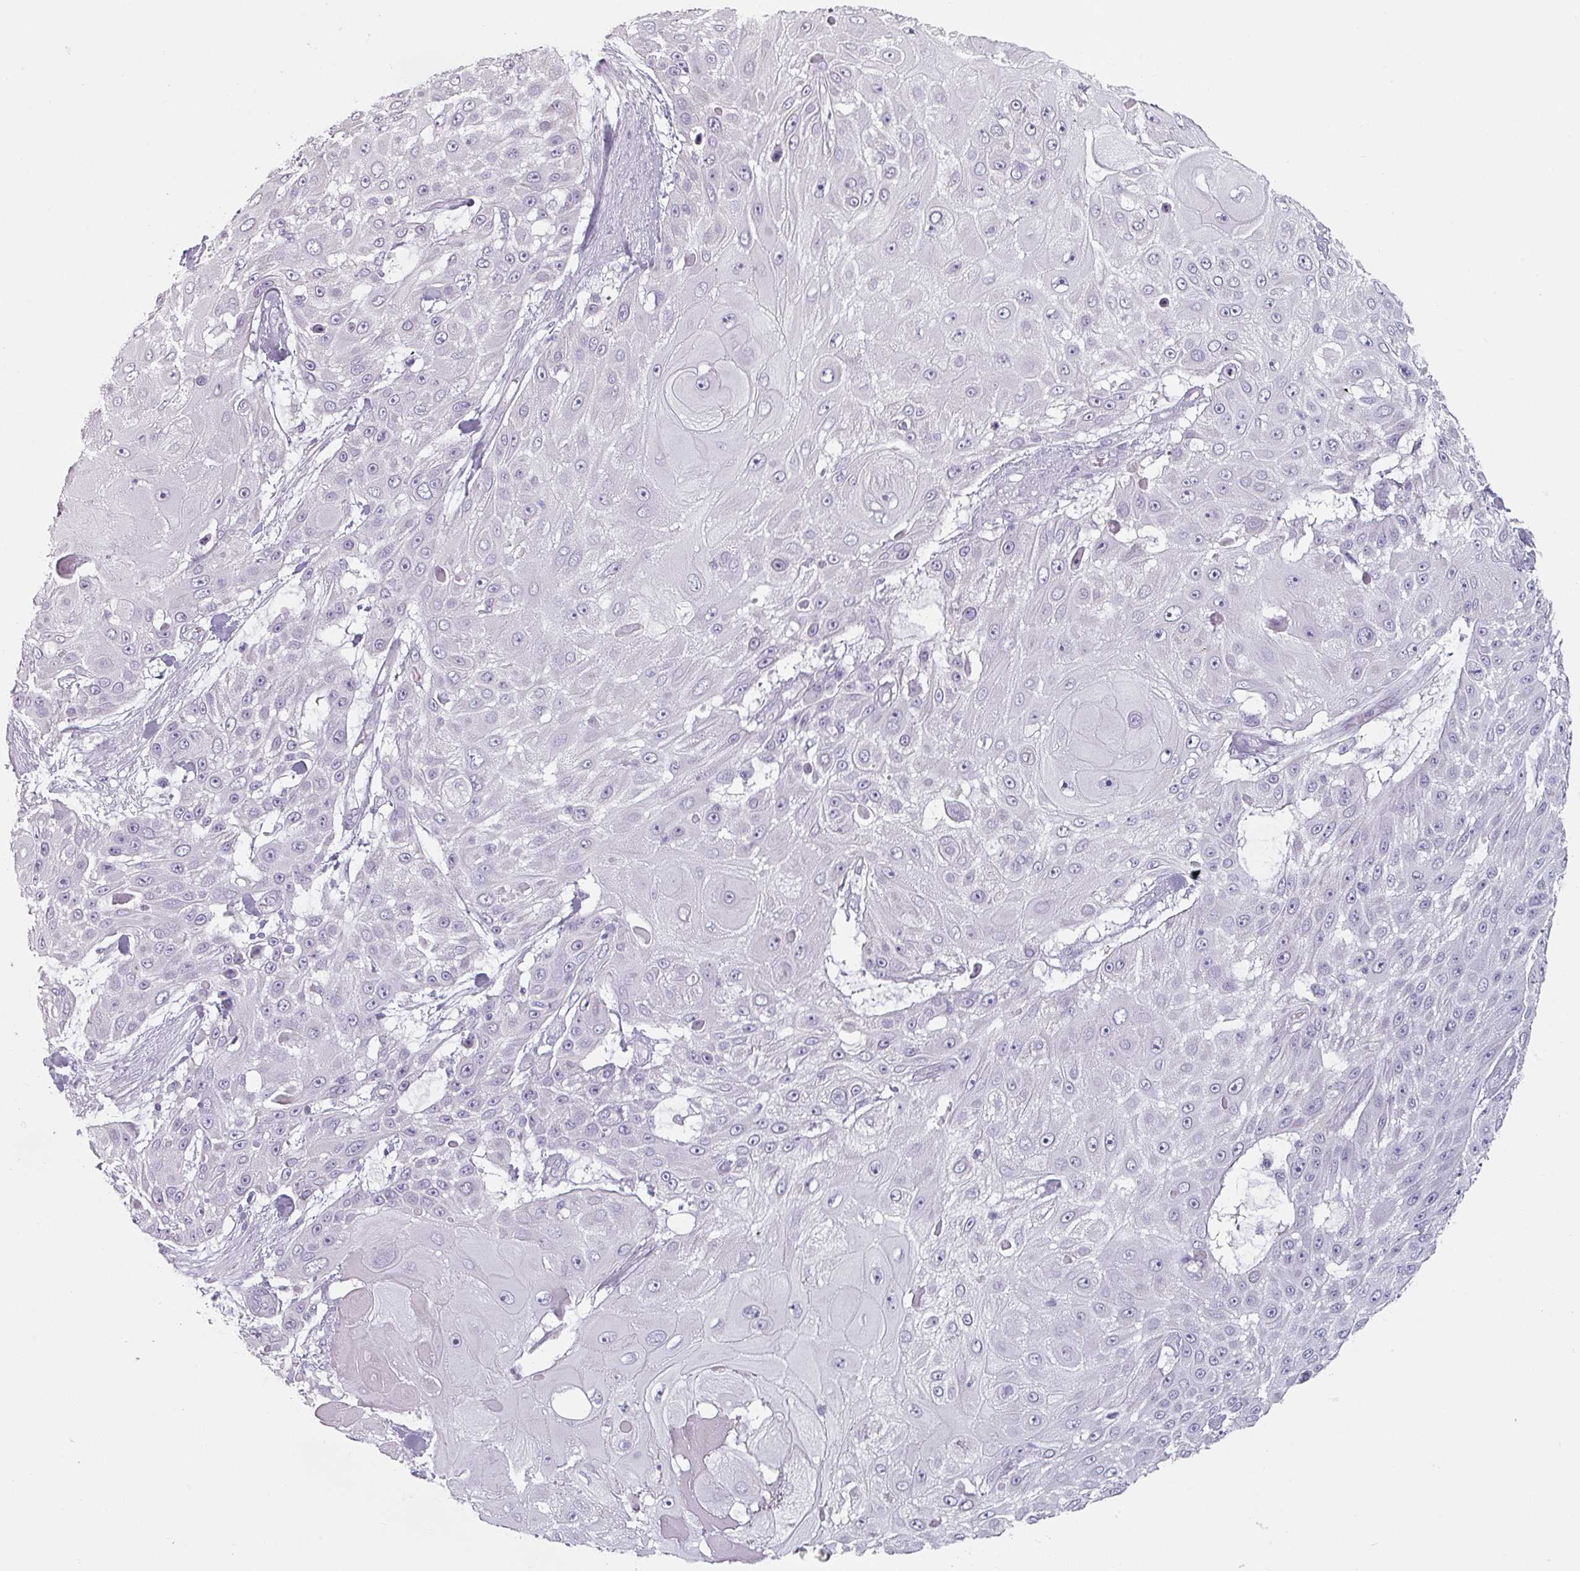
{"staining": {"intensity": "negative", "quantity": "none", "location": "none"}, "tissue": "skin cancer", "cell_type": "Tumor cells", "image_type": "cancer", "snomed": [{"axis": "morphology", "description": "Squamous cell carcinoma, NOS"}, {"axis": "topography", "description": "Skin"}], "caption": "Human skin cancer (squamous cell carcinoma) stained for a protein using immunohistochemistry (IHC) shows no positivity in tumor cells.", "gene": "SFTPA1", "patient": {"sex": "female", "age": 86}}